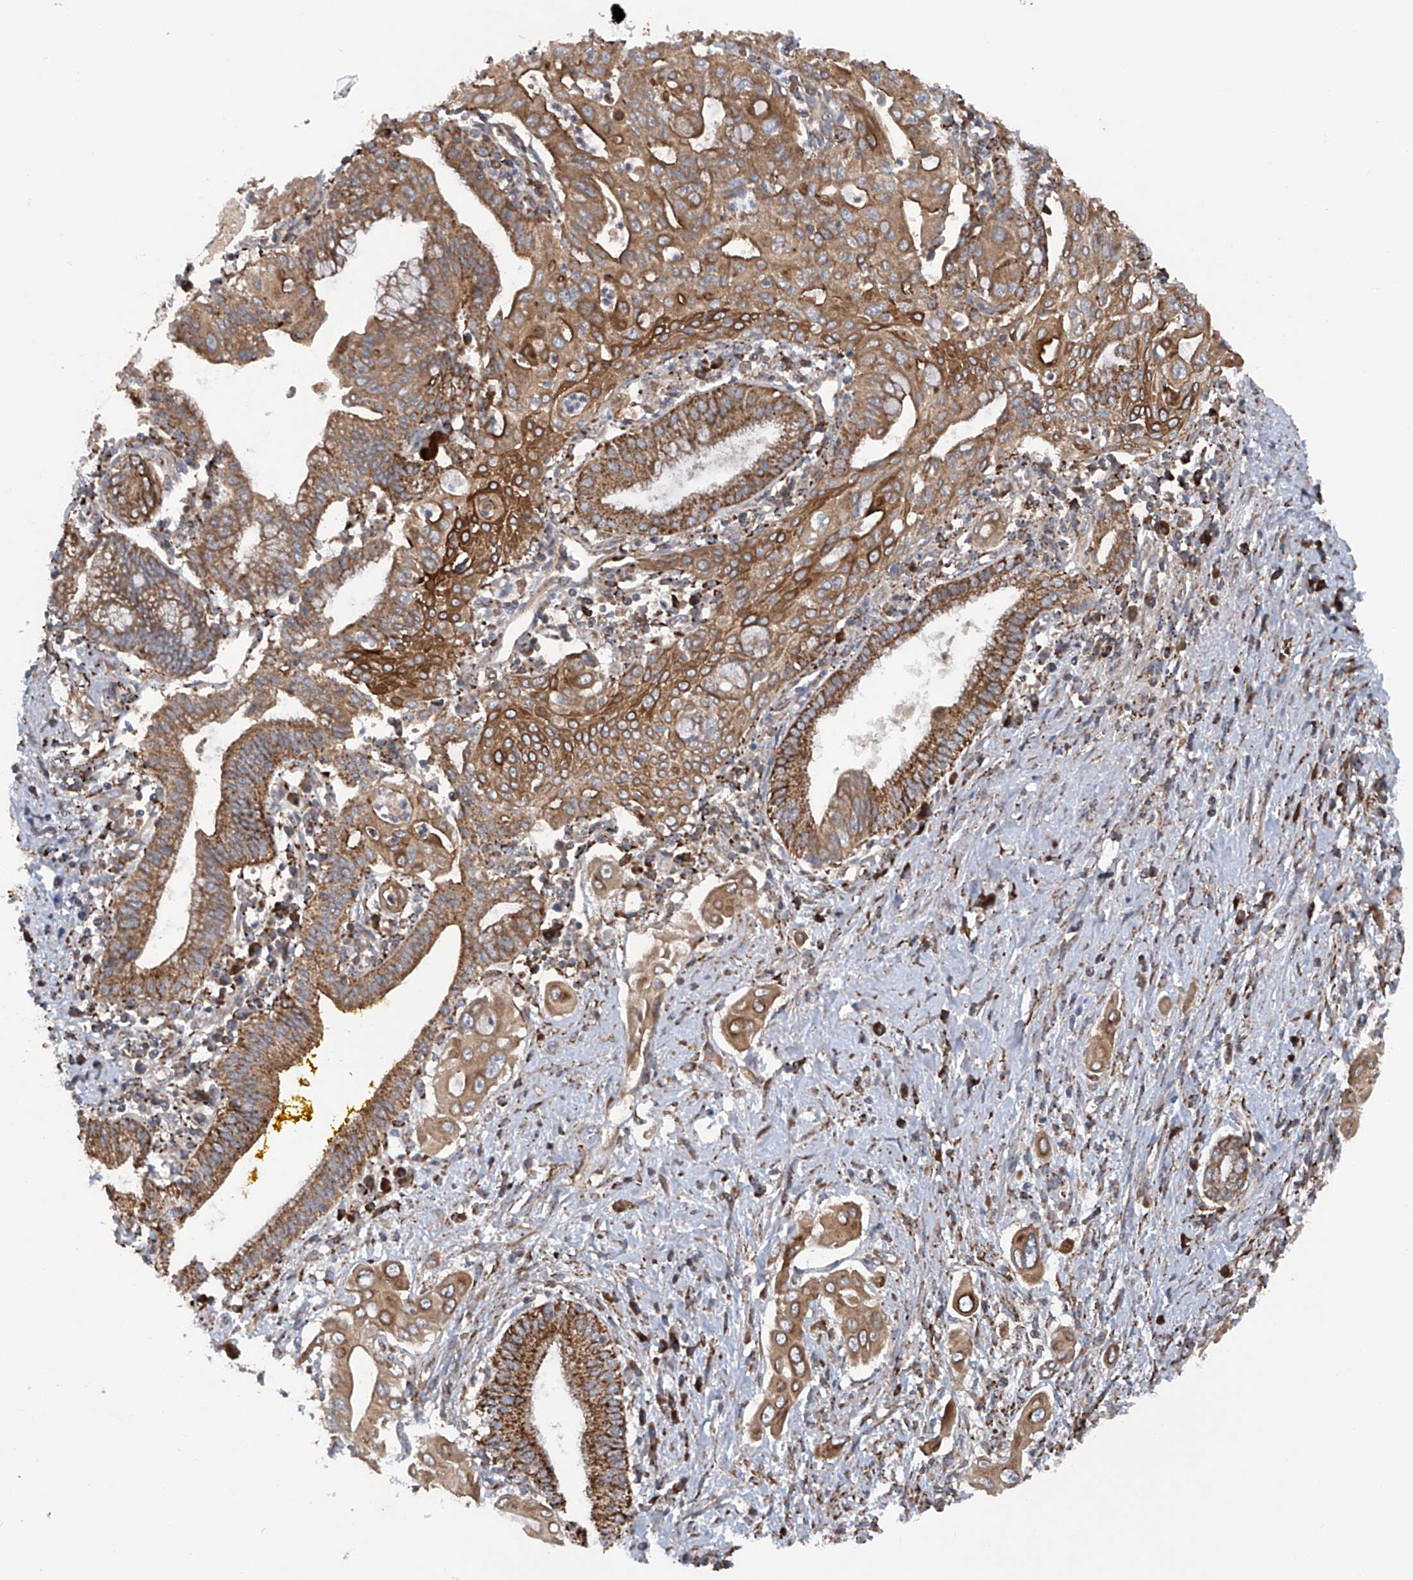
{"staining": {"intensity": "moderate", "quantity": ">75%", "location": "cytoplasmic/membranous"}, "tissue": "pancreatic cancer", "cell_type": "Tumor cells", "image_type": "cancer", "snomed": [{"axis": "morphology", "description": "Adenocarcinoma, NOS"}, {"axis": "topography", "description": "Pancreas"}], "caption": "Moderate cytoplasmic/membranous positivity is identified in approximately >75% of tumor cells in pancreatic cancer (adenocarcinoma).", "gene": "ASCC3", "patient": {"sex": "male", "age": 58}}